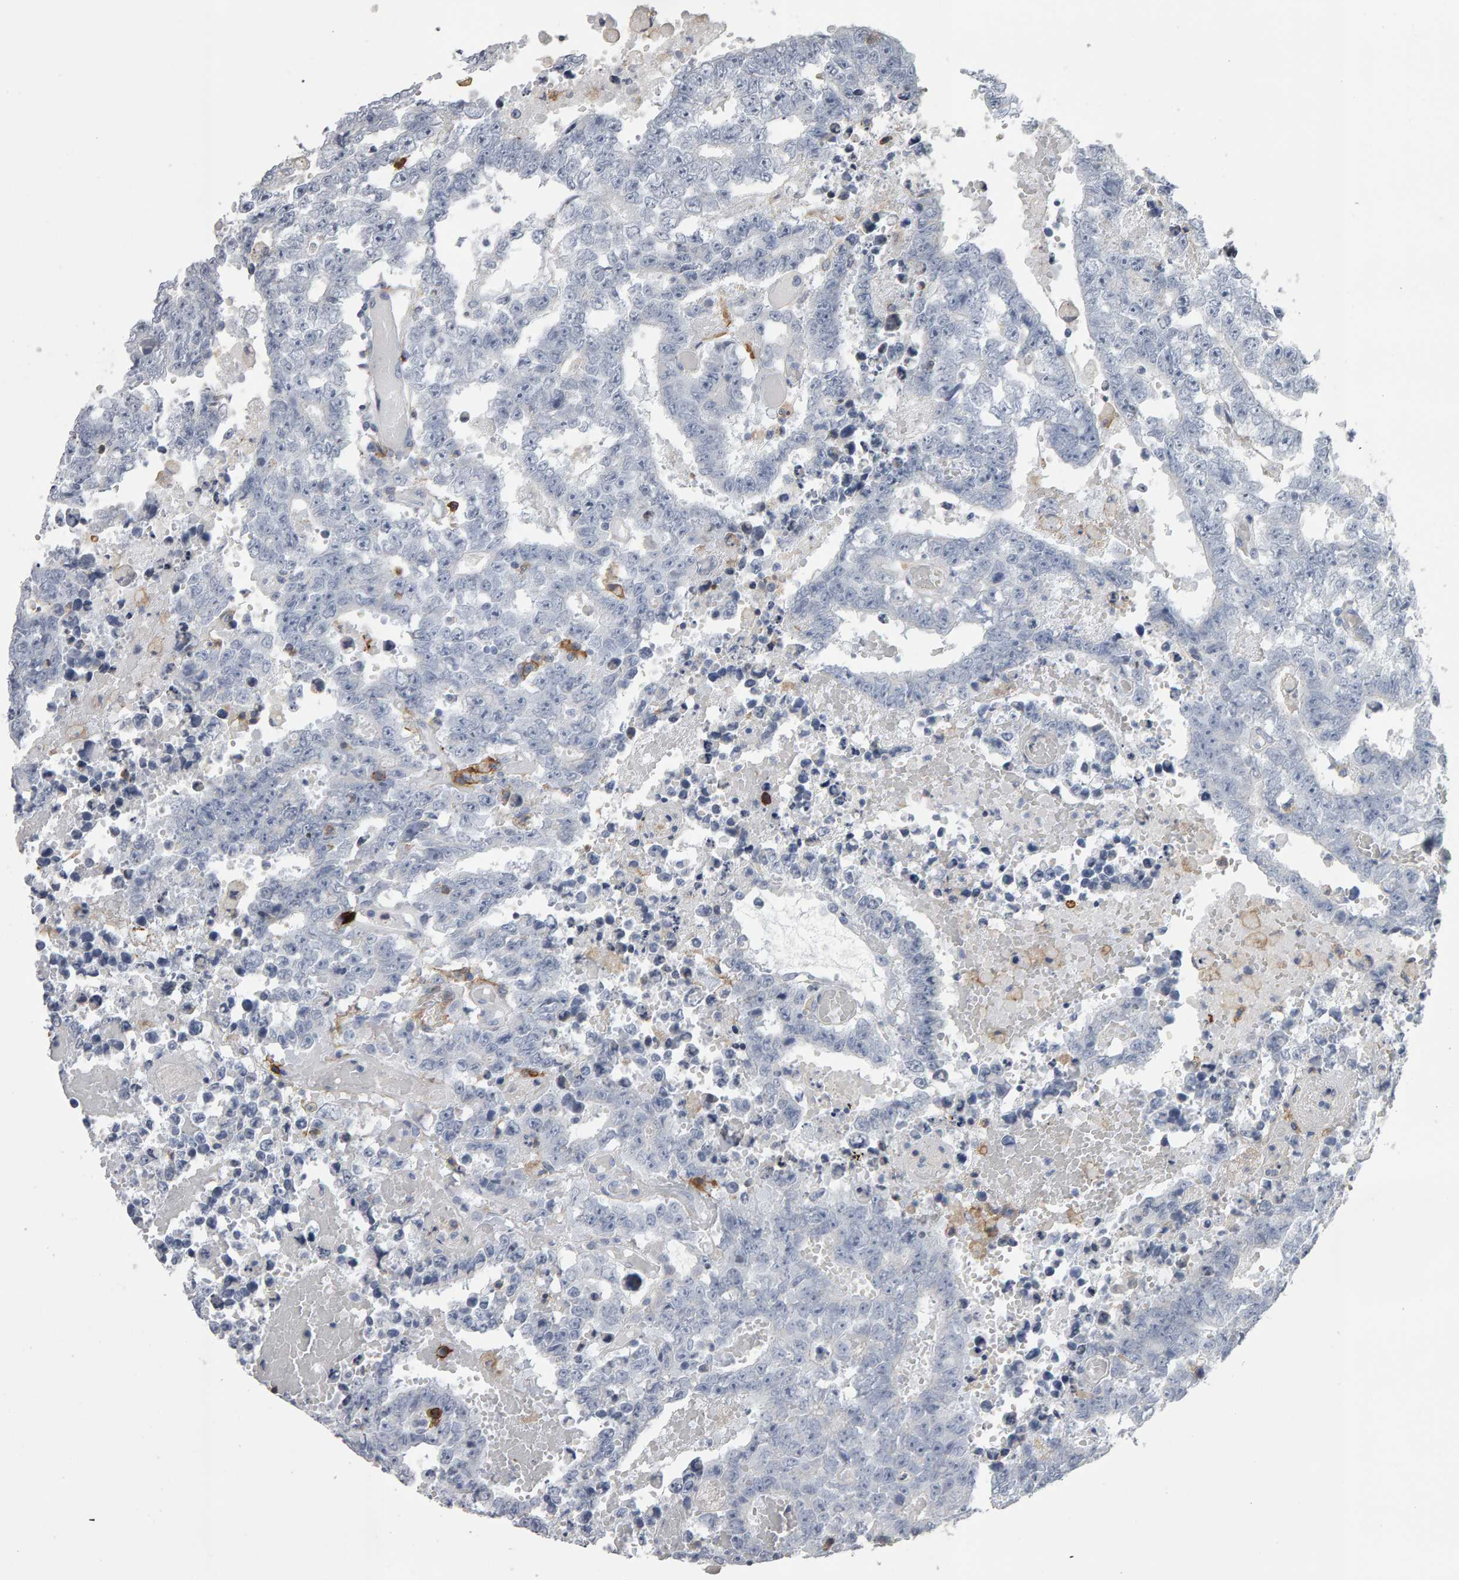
{"staining": {"intensity": "negative", "quantity": "none", "location": "none"}, "tissue": "testis cancer", "cell_type": "Tumor cells", "image_type": "cancer", "snomed": [{"axis": "morphology", "description": "Carcinoma, Embryonal, NOS"}, {"axis": "topography", "description": "Testis"}], "caption": "A high-resolution histopathology image shows immunohistochemistry staining of embryonal carcinoma (testis), which displays no significant staining in tumor cells. (Stains: DAB (3,3'-diaminobenzidine) IHC with hematoxylin counter stain, Microscopy: brightfield microscopy at high magnification).", "gene": "CD38", "patient": {"sex": "male", "age": 25}}